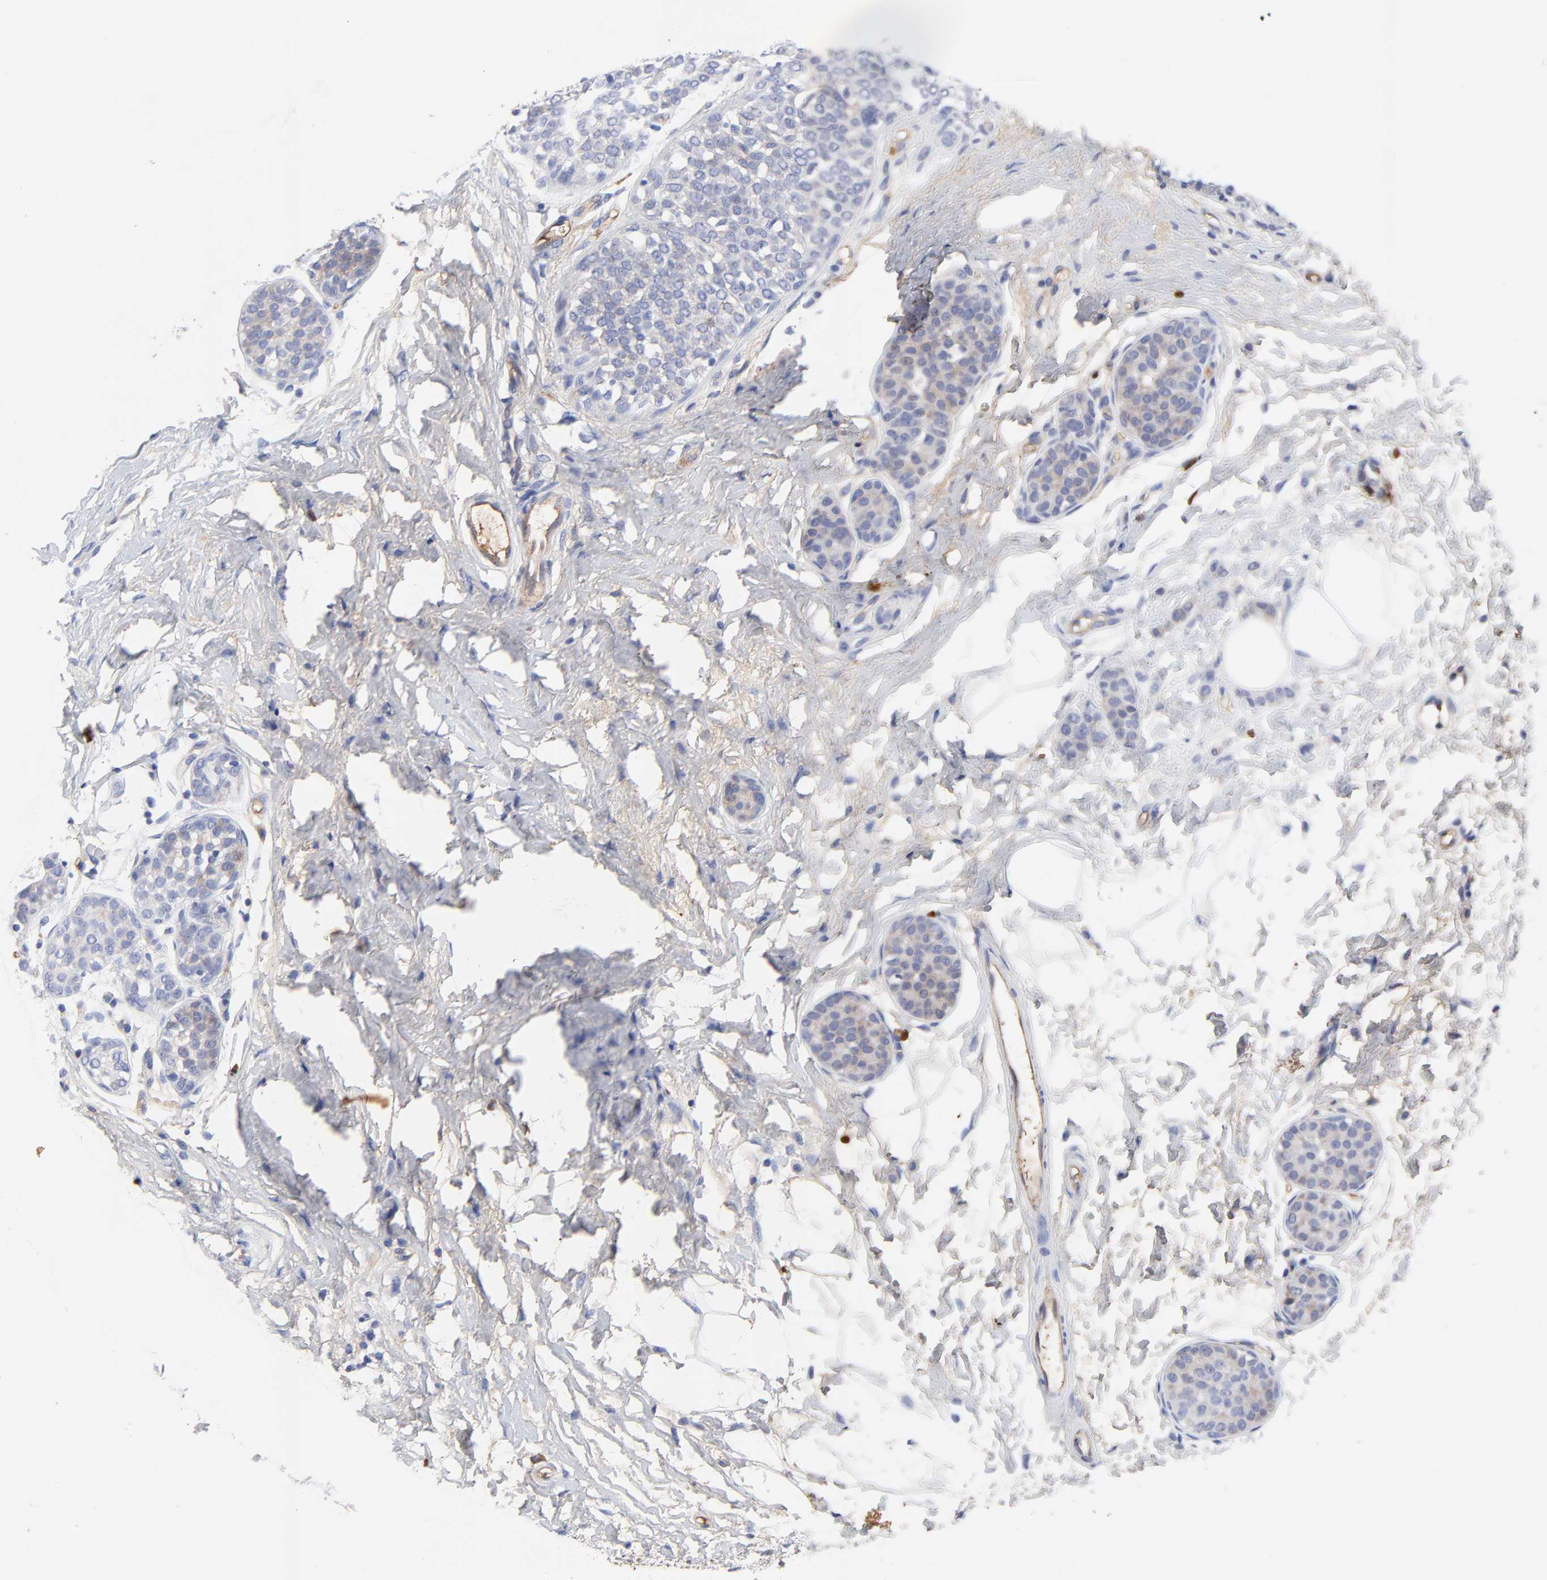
{"staining": {"intensity": "weak", "quantity": "25%-75%", "location": "cytoplasmic/membranous"}, "tissue": "breast cancer", "cell_type": "Tumor cells", "image_type": "cancer", "snomed": [{"axis": "morphology", "description": "Lobular carcinoma, in situ"}, {"axis": "morphology", "description": "Lobular carcinoma"}, {"axis": "topography", "description": "Breast"}], "caption": "Breast lobular carcinoma stained with a brown dye demonstrates weak cytoplasmic/membranous positive expression in about 25%-75% of tumor cells.", "gene": "IGLV3-10", "patient": {"sex": "female", "age": 41}}